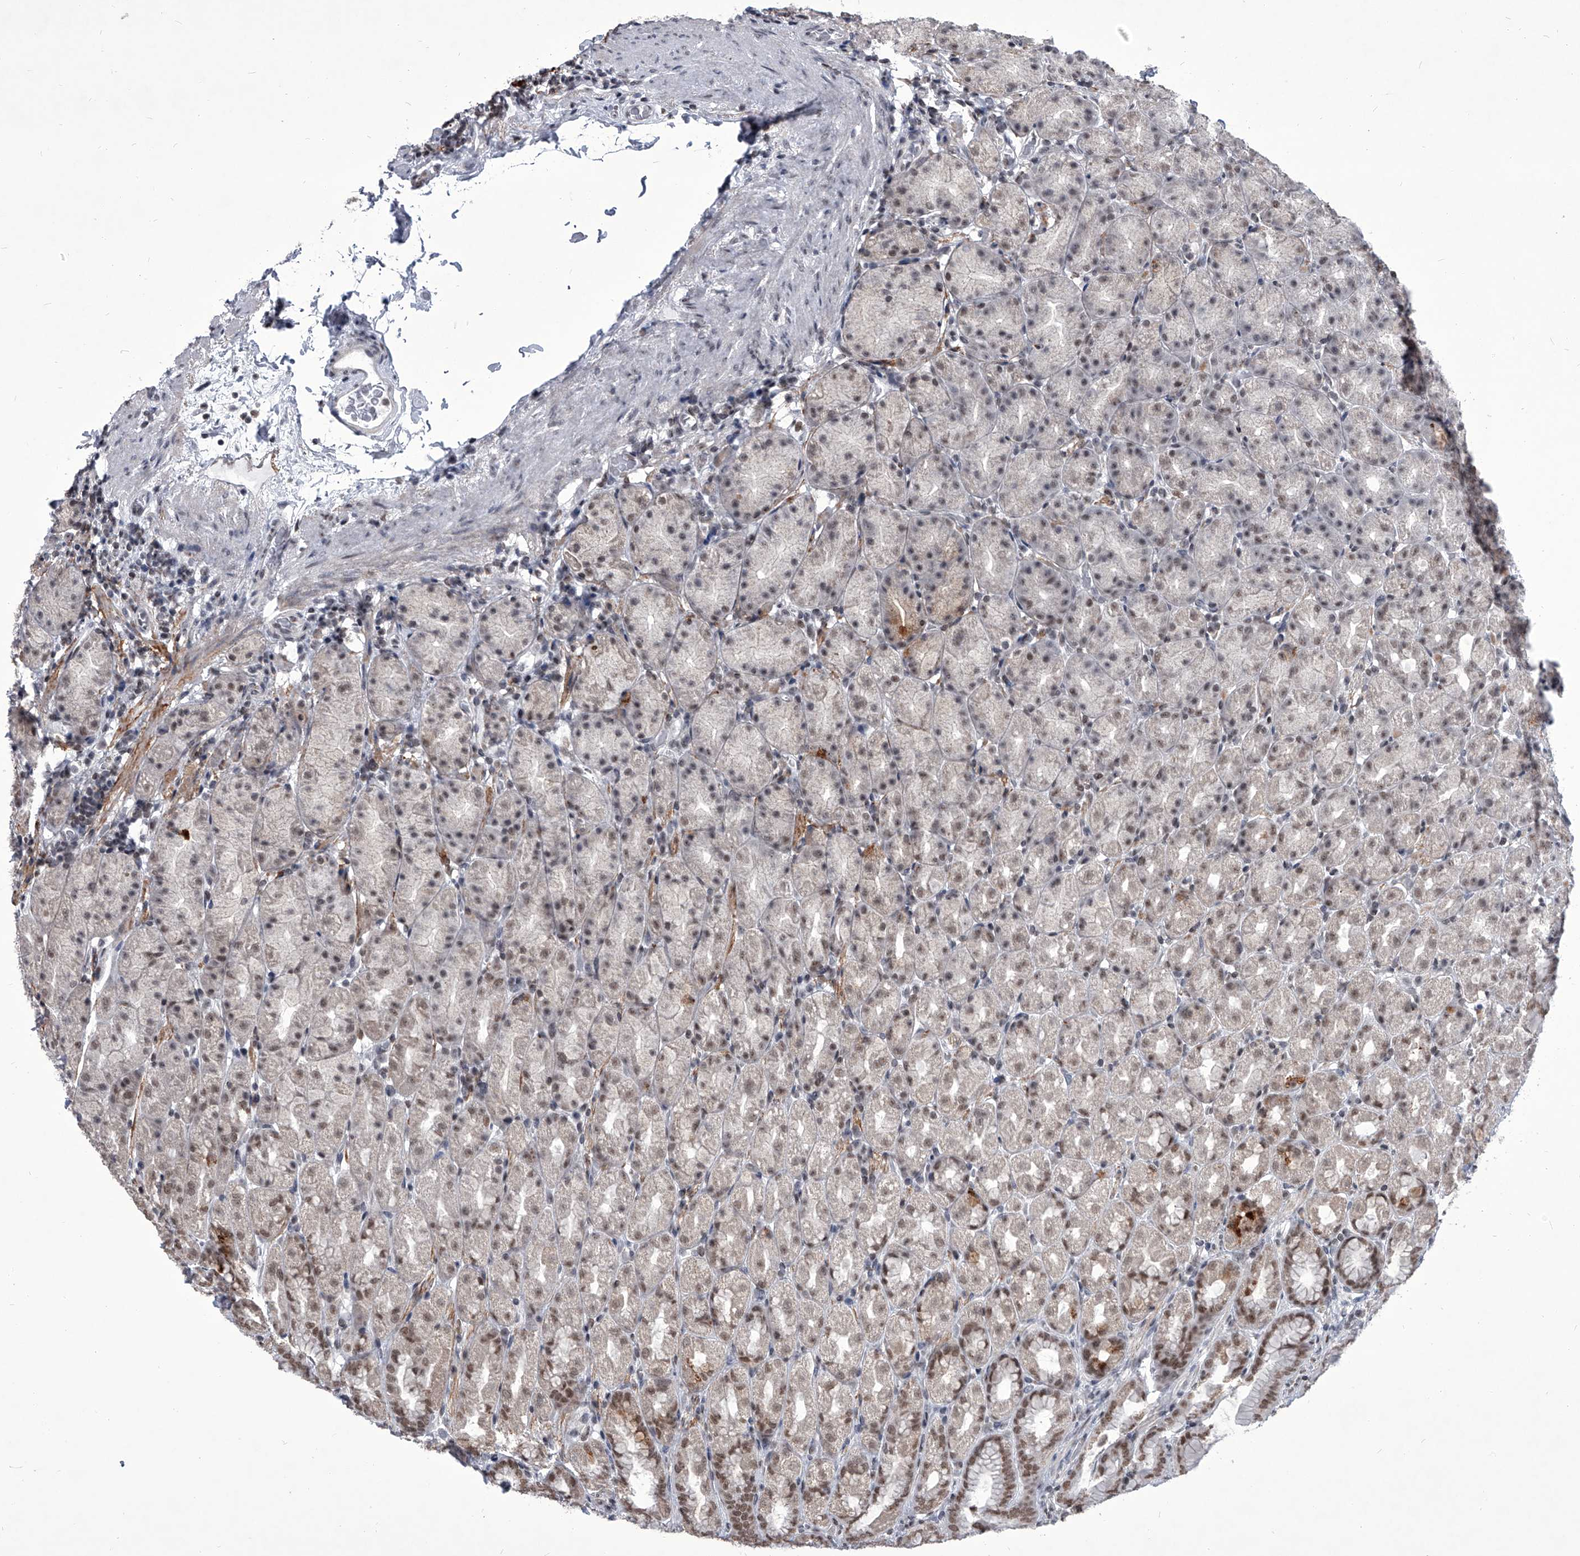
{"staining": {"intensity": "moderate", "quantity": "<25%", "location": "cytoplasmic/membranous,nuclear"}, "tissue": "stomach", "cell_type": "Glandular cells", "image_type": "normal", "snomed": [{"axis": "morphology", "description": "Normal tissue, NOS"}, {"axis": "topography", "description": "Stomach, upper"}], "caption": "The histopathology image shows immunohistochemical staining of normal stomach. There is moderate cytoplasmic/membranous,nuclear expression is present in about <25% of glandular cells.", "gene": "PPIL4", "patient": {"sex": "male", "age": 68}}